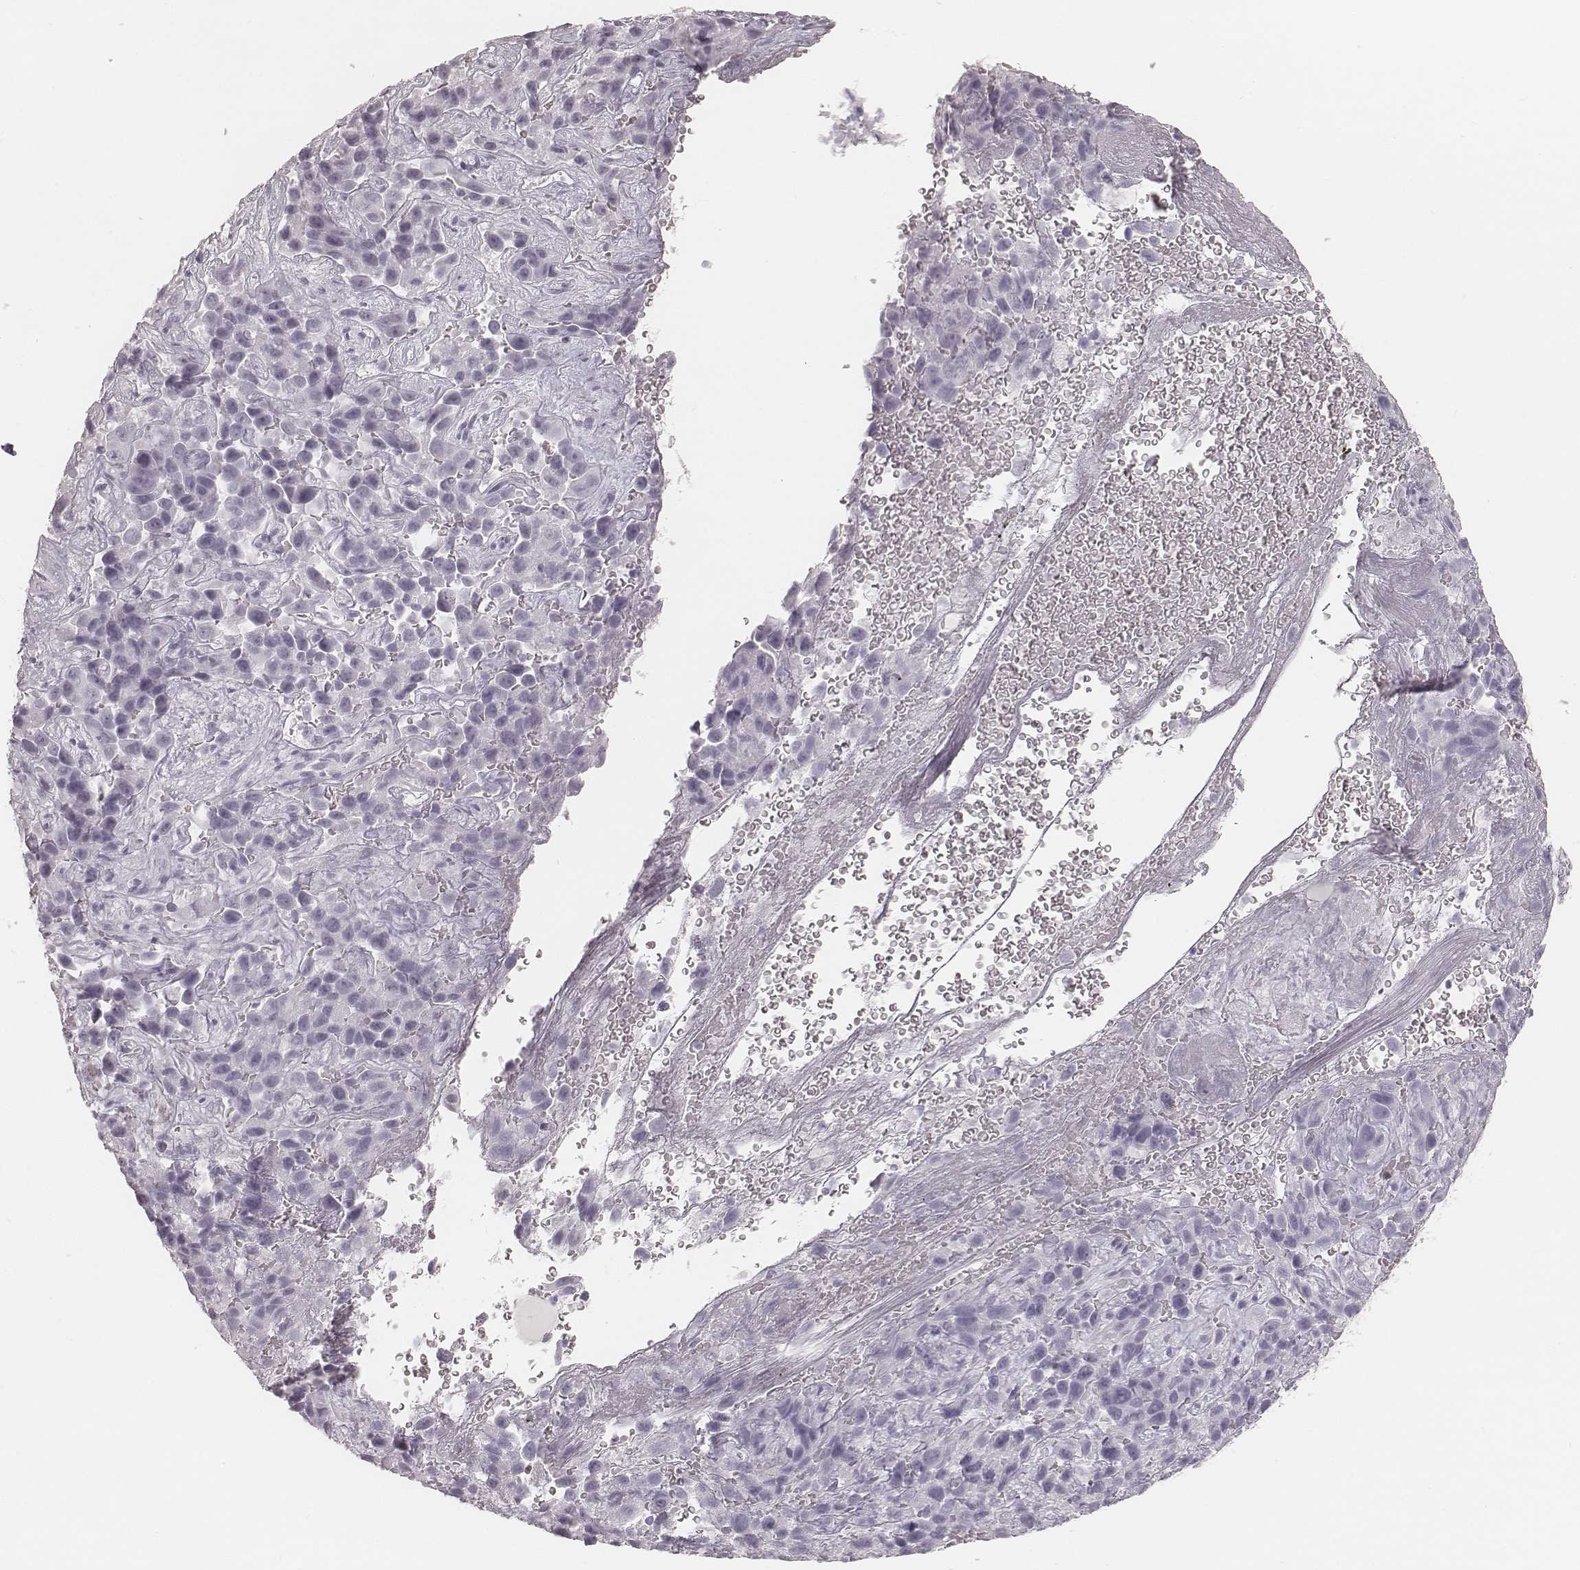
{"staining": {"intensity": "negative", "quantity": "none", "location": "none"}, "tissue": "liver cancer", "cell_type": "Tumor cells", "image_type": "cancer", "snomed": [{"axis": "morphology", "description": "Cholangiocarcinoma"}, {"axis": "topography", "description": "Liver"}], "caption": "Tumor cells show no significant protein staining in liver cancer (cholangiocarcinoma). The staining is performed using DAB brown chromogen with nuclei counter-stained in using hematoxylin.", "gene": "KRT82", "patient": {"sex": "female", "age": 52}}